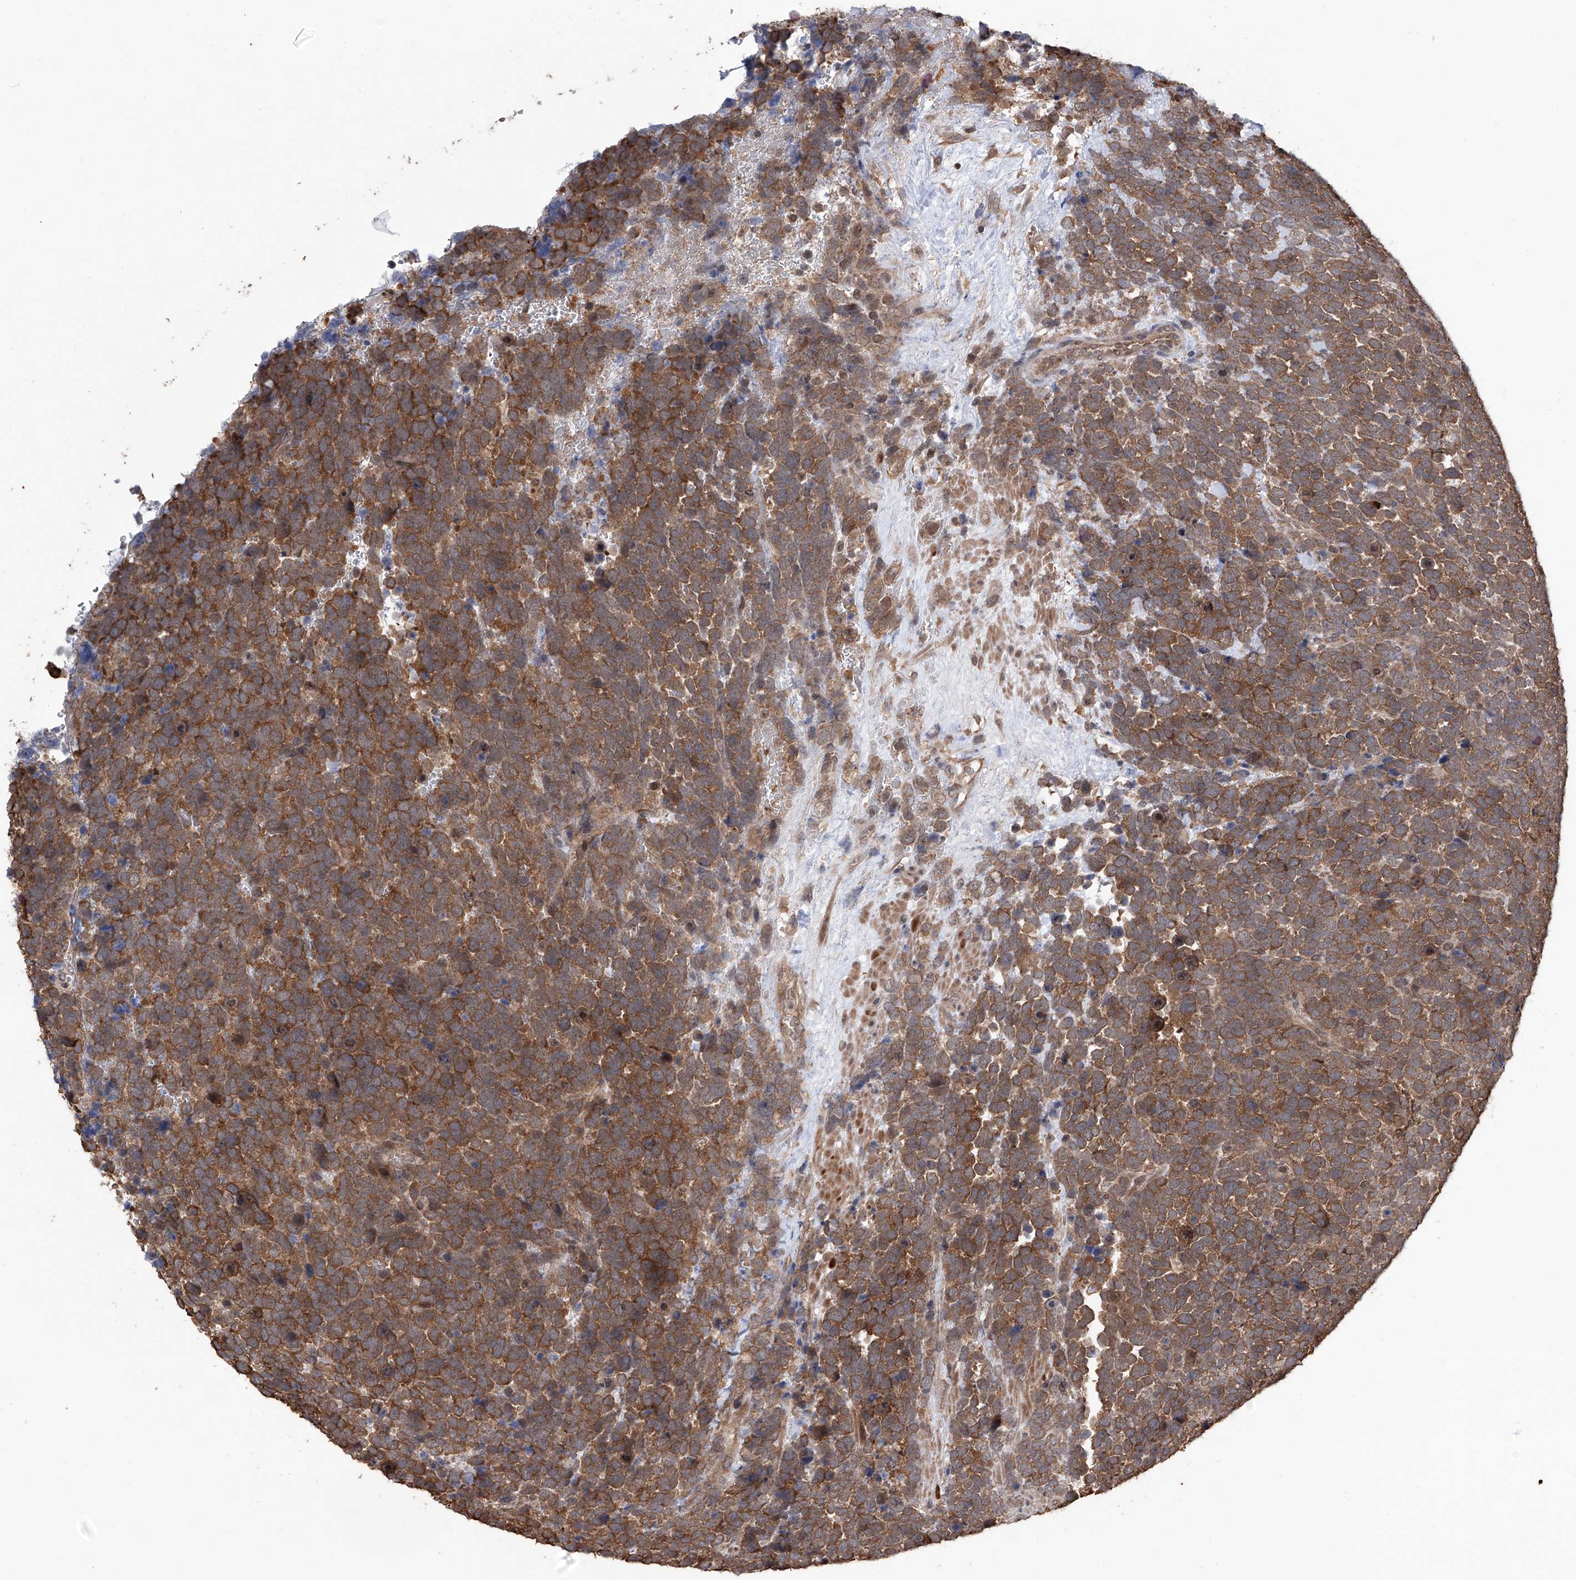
{"staining": {"intensity": "strong", "quantity": ">75%", "location": "cytoplasmic/membranous"}, "tissue": "urothelial cancer", "cell_type": "Tumor cells", "image_type": "cancer", "snomed": [{"axis": "morphology", "description": "Urothelial carcinoma, High grade"}, {"axis": "topography", "description": "Urinary bladder"}], "caption": "This photomicrograph exhibits urothelial cancer stained with immunohistochemistry (IHC) to label a protein in brown. The cytoplasmic/membranous of tumor cells show strong positivity for the protein. Nuclei are counter-stained blue.", "gene": "LYSMD4", "patient": {"sex": "female", "age": 82}}